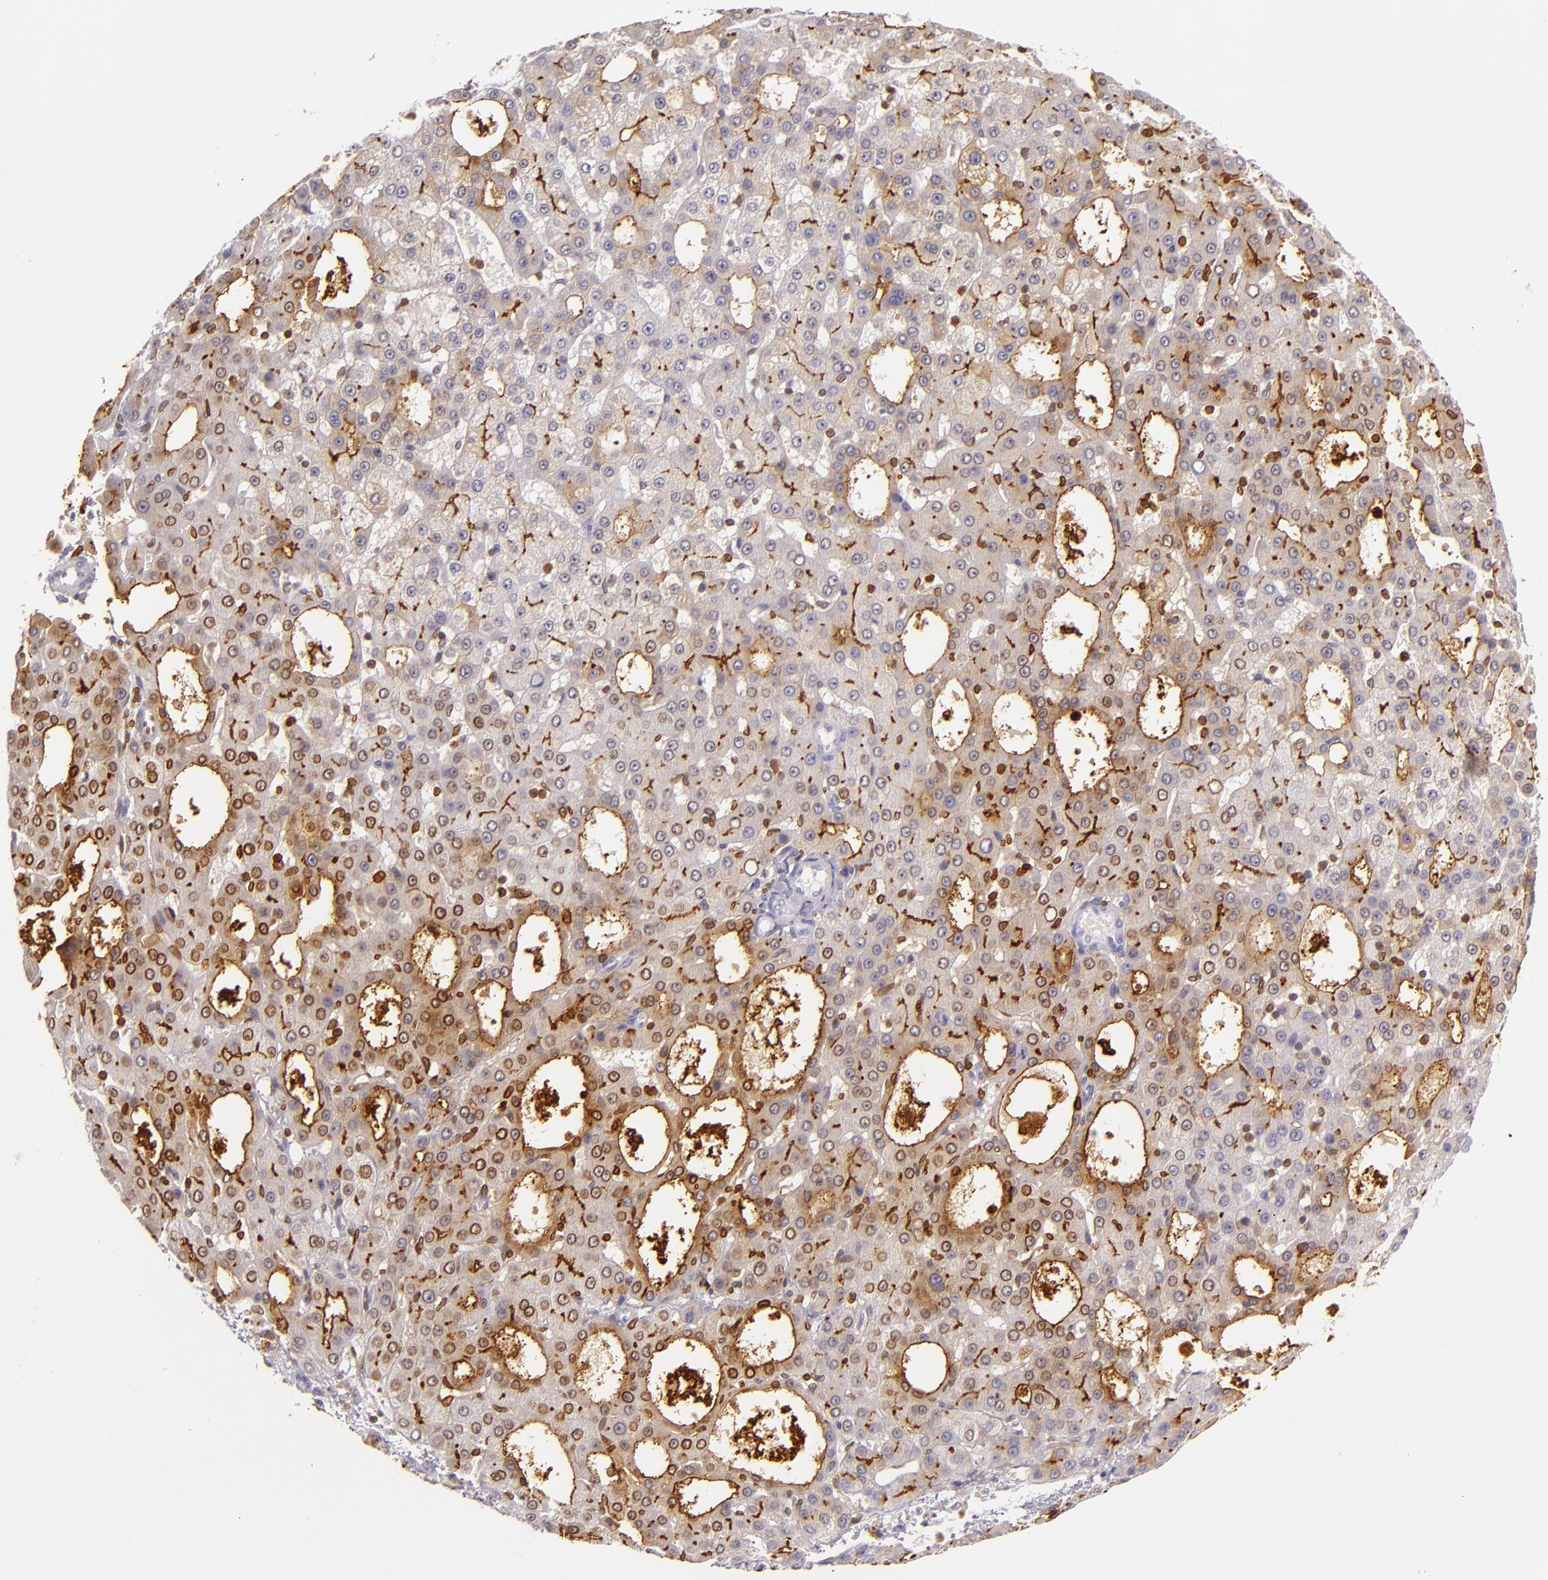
{"staining": {"intensity": "weak", "quantity": "25%-75%", "location": "cytoplasmic/membranous,nuclear"}, "tissue": "liver cancer", "cell_type": "Tumor cells", "image_type": "cancer", "snomed": [{"axis": "morphology", "description": "Carcinoma, Hepatocellular, NOS"}, {"axis": "topography", "description": "Liver"}], "caption": "IHC staining of hepatocellular carcinoma (liver), which shows low levels of weak cytoplasmic/membranous and nuclear expression in about 25%-75% of tumor cells indicating weak cytoplasmic/membranous and nuclear protein positivity. The staining was performed using DAB (3,3'-diaminobenzidine) (brown) for protein detection and nuclei were counterstained in hematoxylin (blue).", "gene": "CEACAM1", "patient": {"sex": "male", "age": 47}}